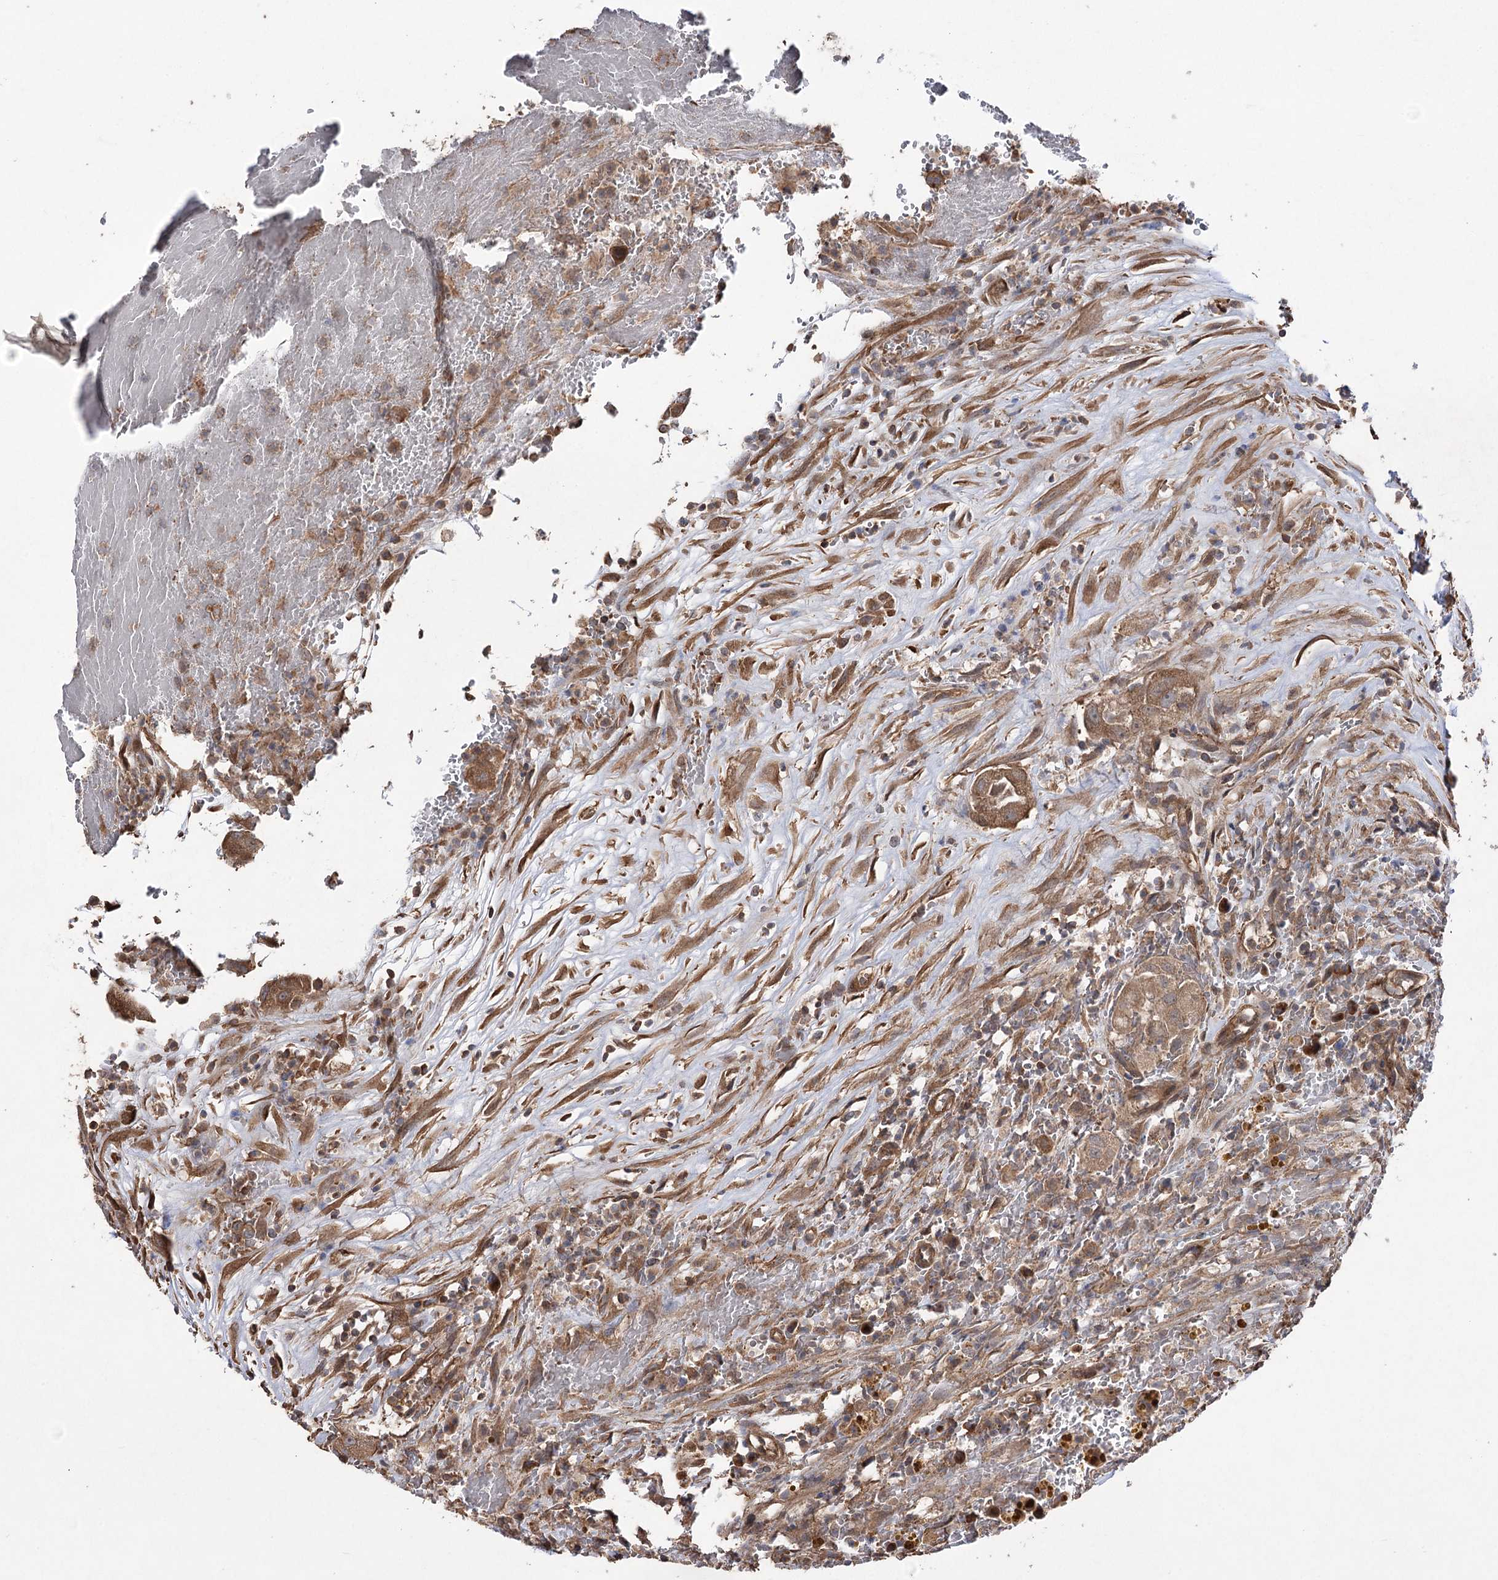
{"staining": {"intensity": "moderate", "quantity": ">75%", "location": "cytoplasmic/membranous"}, "tissue": "thyroid cancer", "cell_type": "Tumor cells", "image_type": "cancer", "snomed": [{"axis": "morphology", "description": "Papillary adenocarcinoma, NOS"}, {"axis": "topography", "description": "Thyroid gland"}], "caption": "Immunohistochemical staining of human thyroid papillary adenocarcinoma exhibits medium levels of moderate cytoplasmic/membranous protein expression in about >75% of tumor cells.", "gene": "LARS2", "patient": {"sex": "male", "age": 77}}